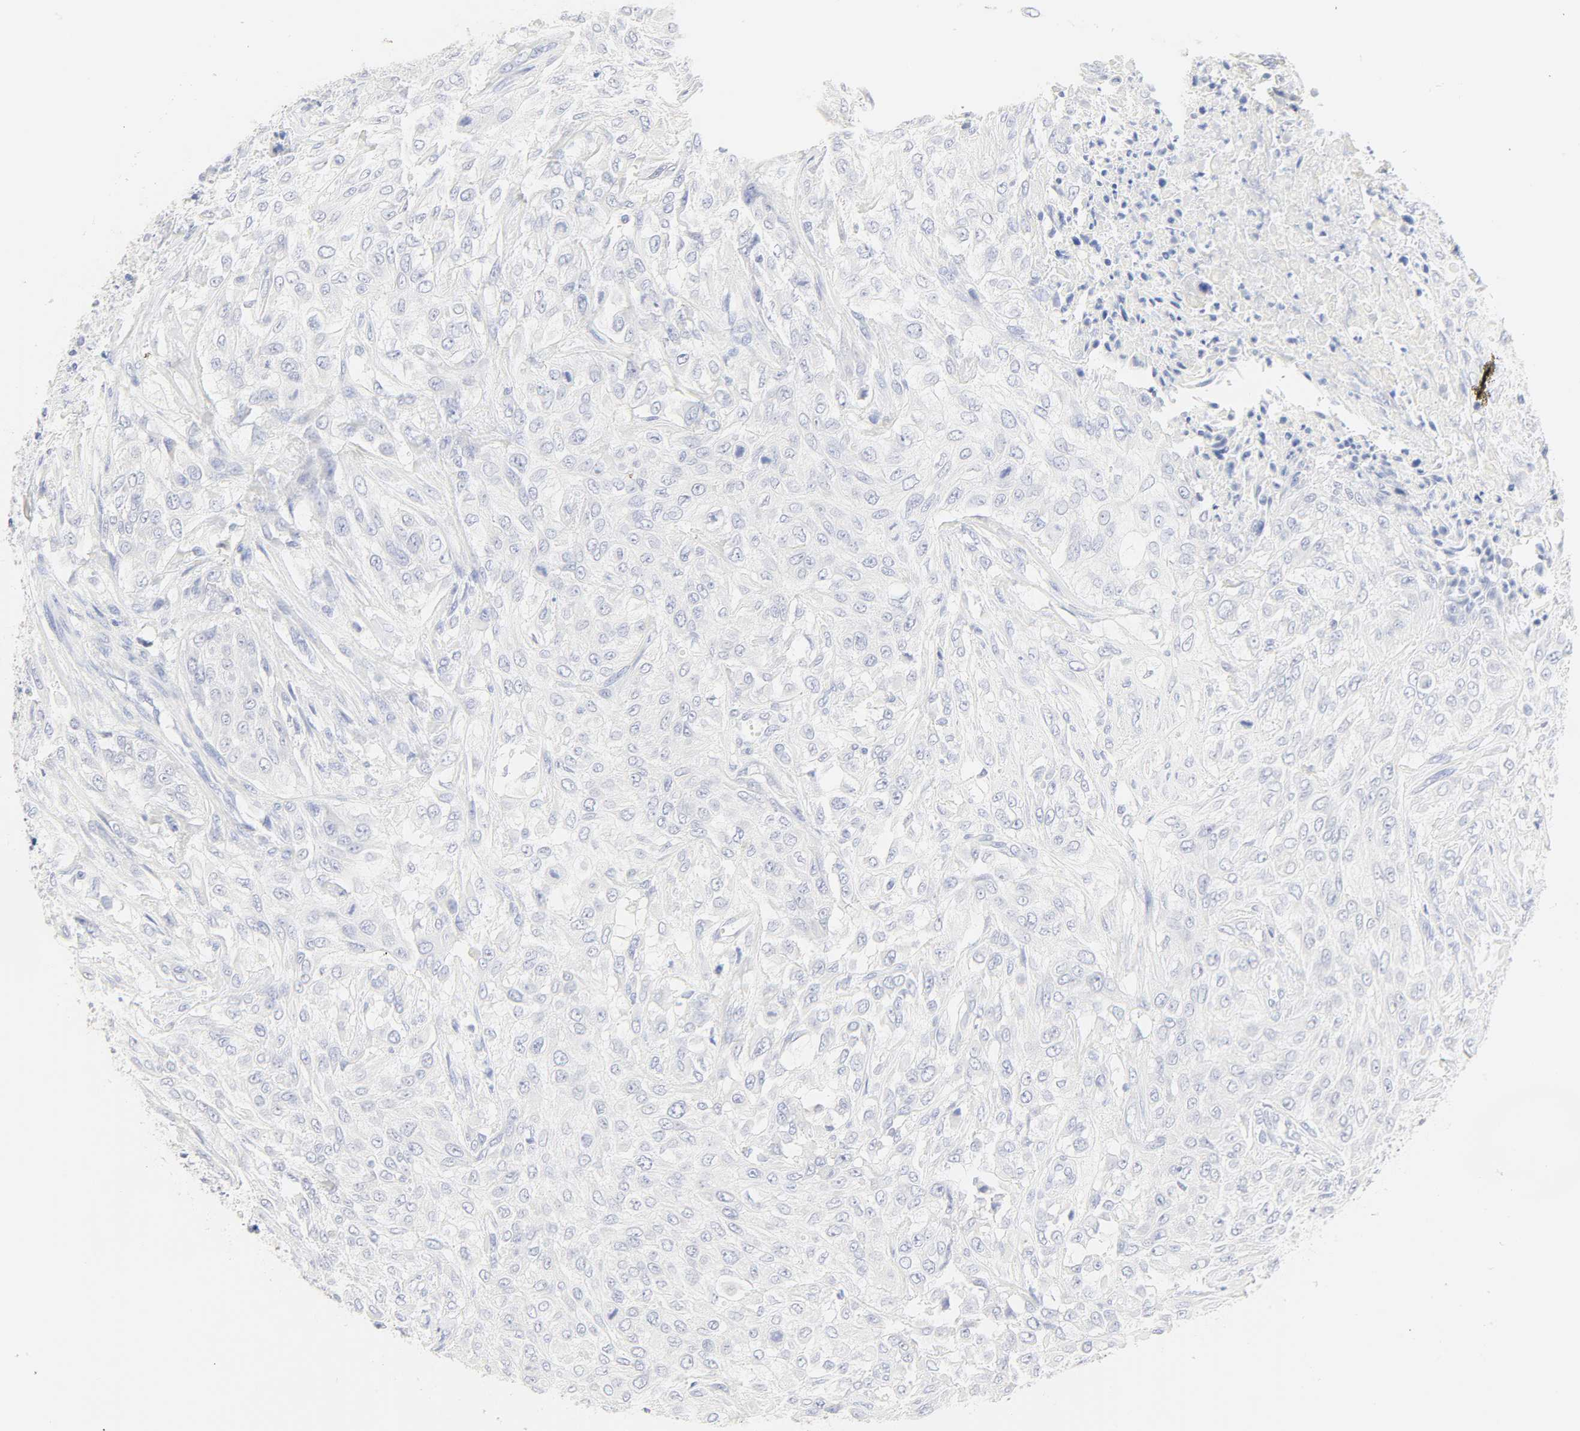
{"staining": {"intensity": "negative", "quantity": "none", "location": "none"}, "tissue": "urothelial cancer", "cell_type": "Tumor cells", "image_type": "cancer", "snomed": [{"axis": "morphology", "description": "Urothelial carcinoma, High grade"}, {"axis": "topography", "description": "Urinary bladder"}], "caption": "The photomicrograph displays no significant expression in tumor cells of high-grade urothelial carcinoma.", "gene": "SLCO1B3", "patient": {"sex": "male", "age": 57}}